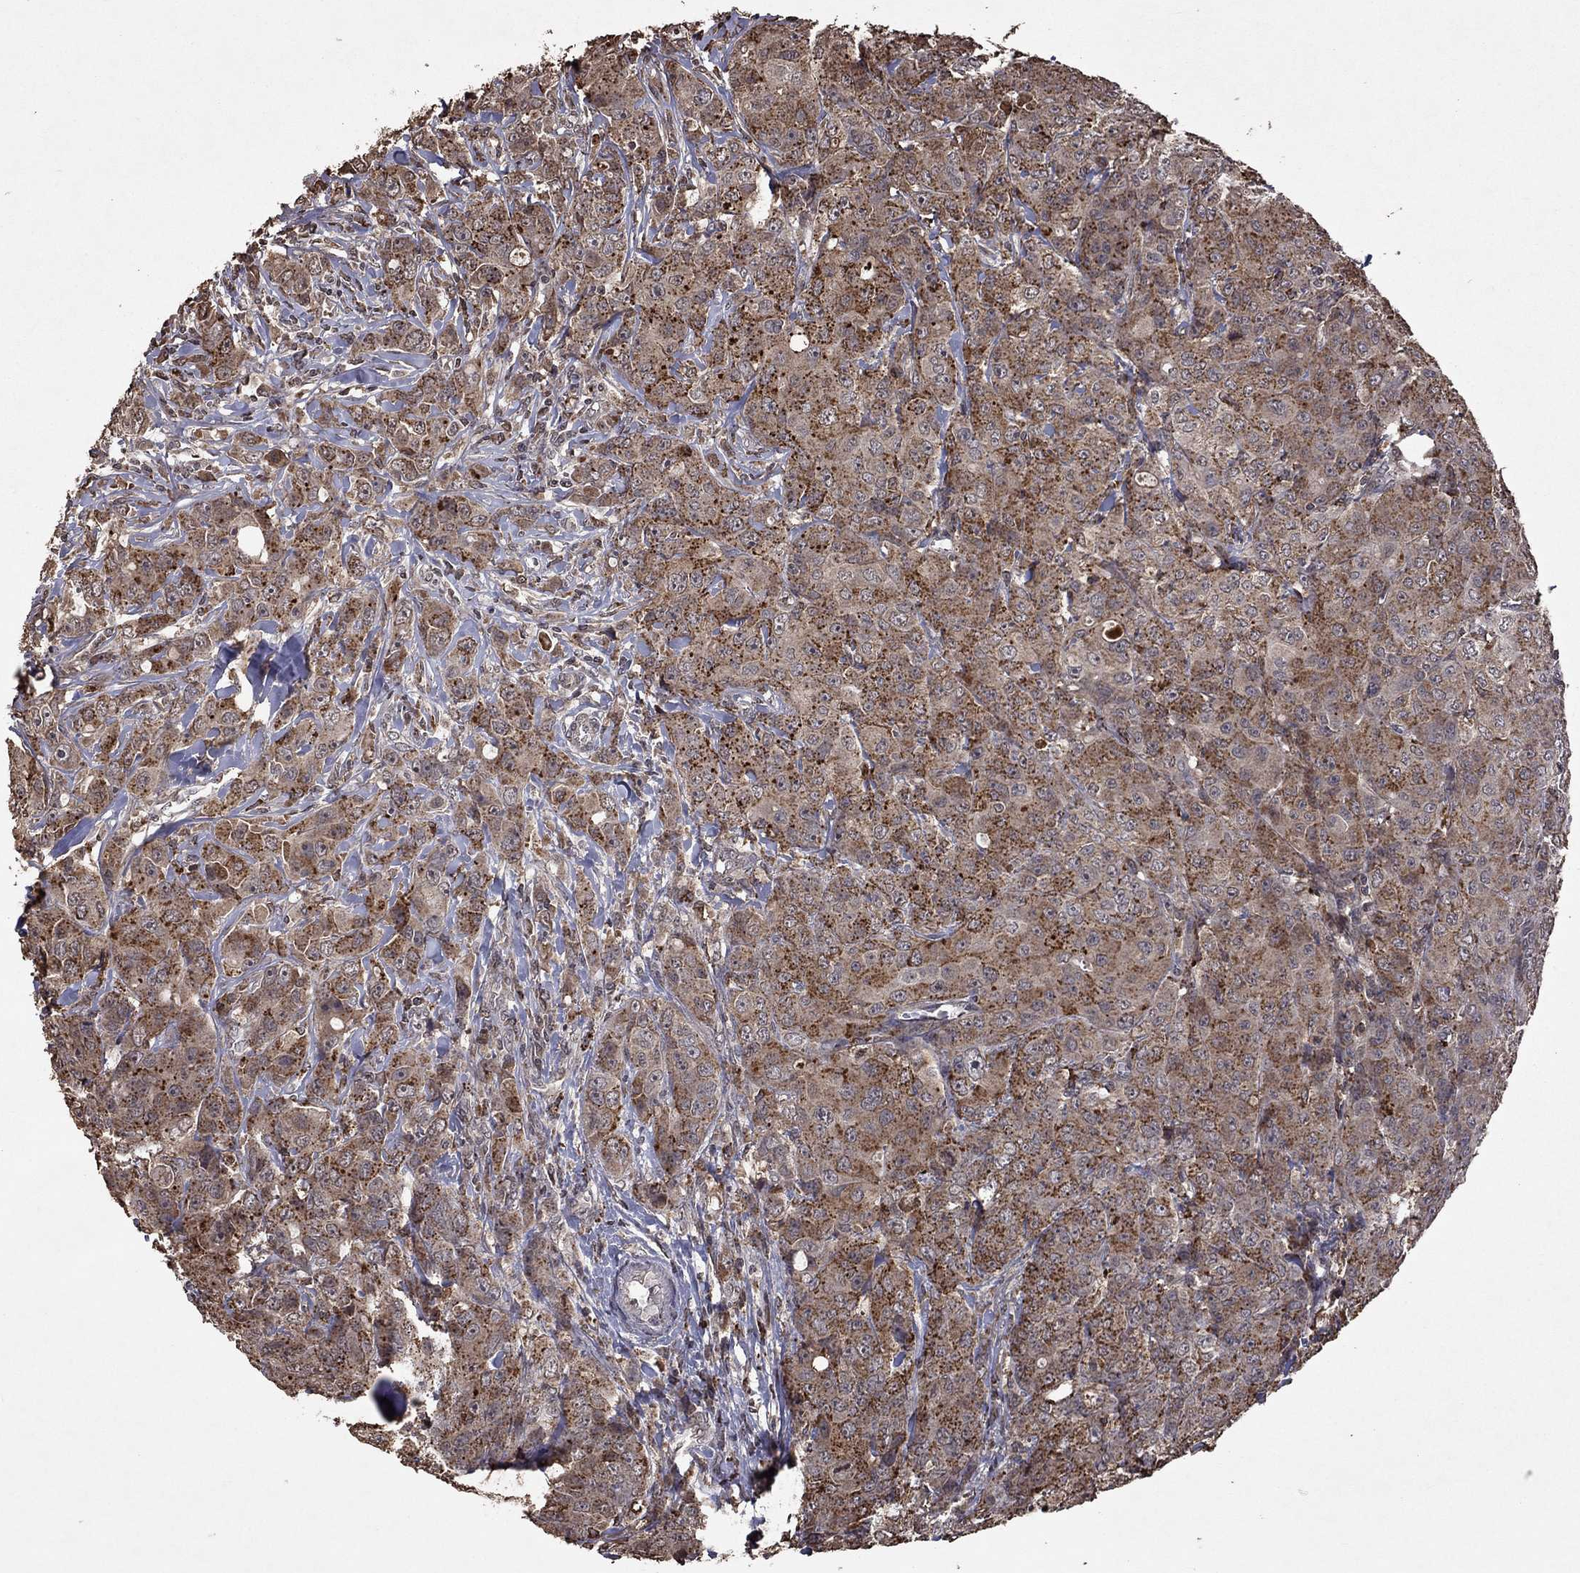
{"staining": {"intensity": "moderate", "quantity": ">75%", "location": "cytoplasmic/membranous"}, "tissue": "breast cancer", "cell_type": "Tumor cells", "image_type": "cancer", "snomed": [{"axis": "morphology", "description": "Duct carcinoma"}, {"axis": "topography", "description": "Breast"}], "caption": "Approximately >75% of tumor cells in human breast cancer (intraductal carcinoma) show moderate cytoplasmic/membranous protein positivity as visualized by brown immunohistochemical staining.", "gene": "NLGN1", "patient": {"sex": "female", "age": 43}}